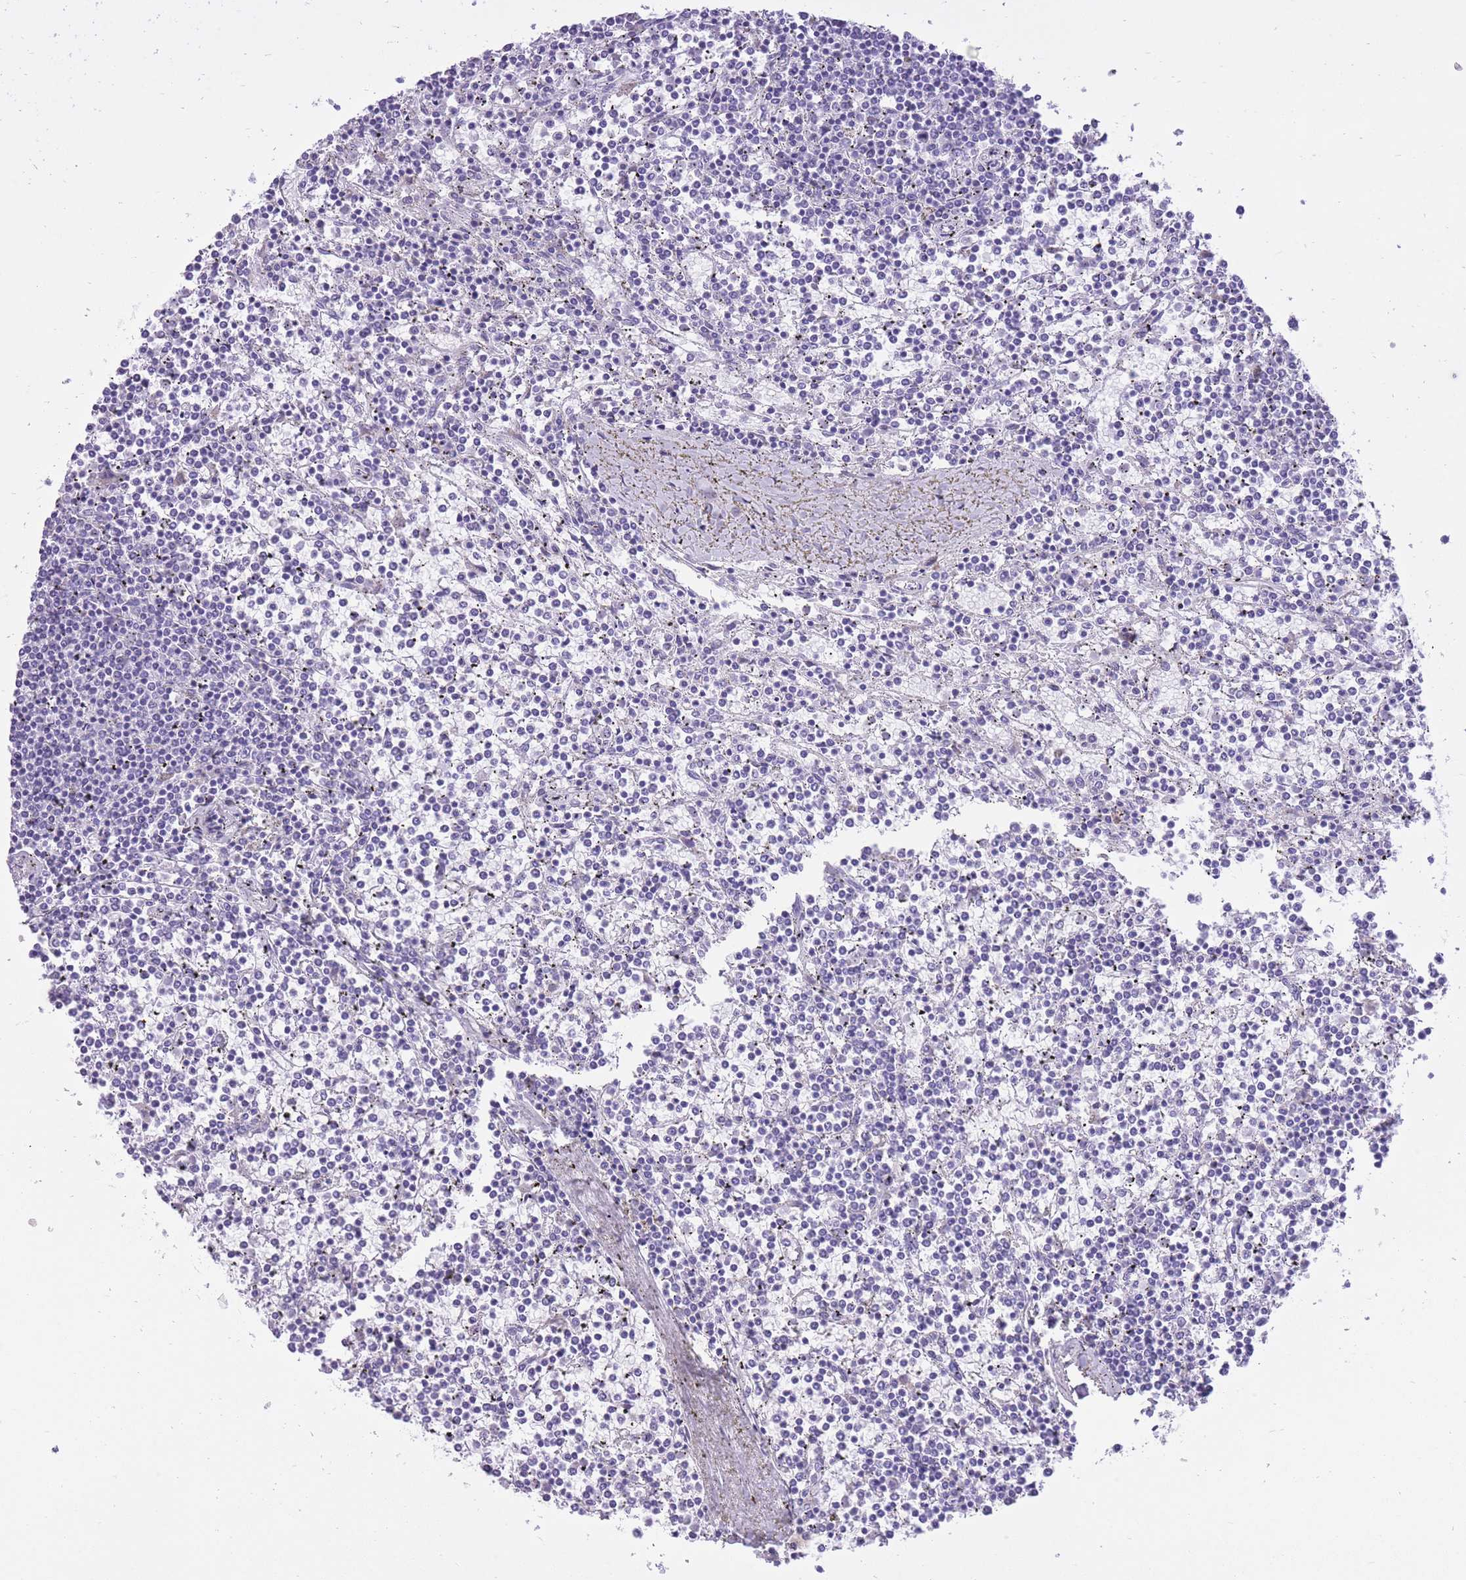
{"staining": {"intensity": "negative", "quantity": "none", "location": "none"}, "tissue": "lymphoma", "cell_type": "Tumor cells", "image_type": "cancer", "snomed": [{"axis": "morphology", "description": "Malignant lymphoma, non-Hodgkin's type, Low grade"}, {"axis": "topography", "description": "Spleen"}], "caption": "Immunohistochemistry photomicrograph of lymphoma stained for a protein (brown), which demonstrates no staining in tumor cells.", "gene": "SLC4A4", "patient": {"sex": "female", "age": 19}}